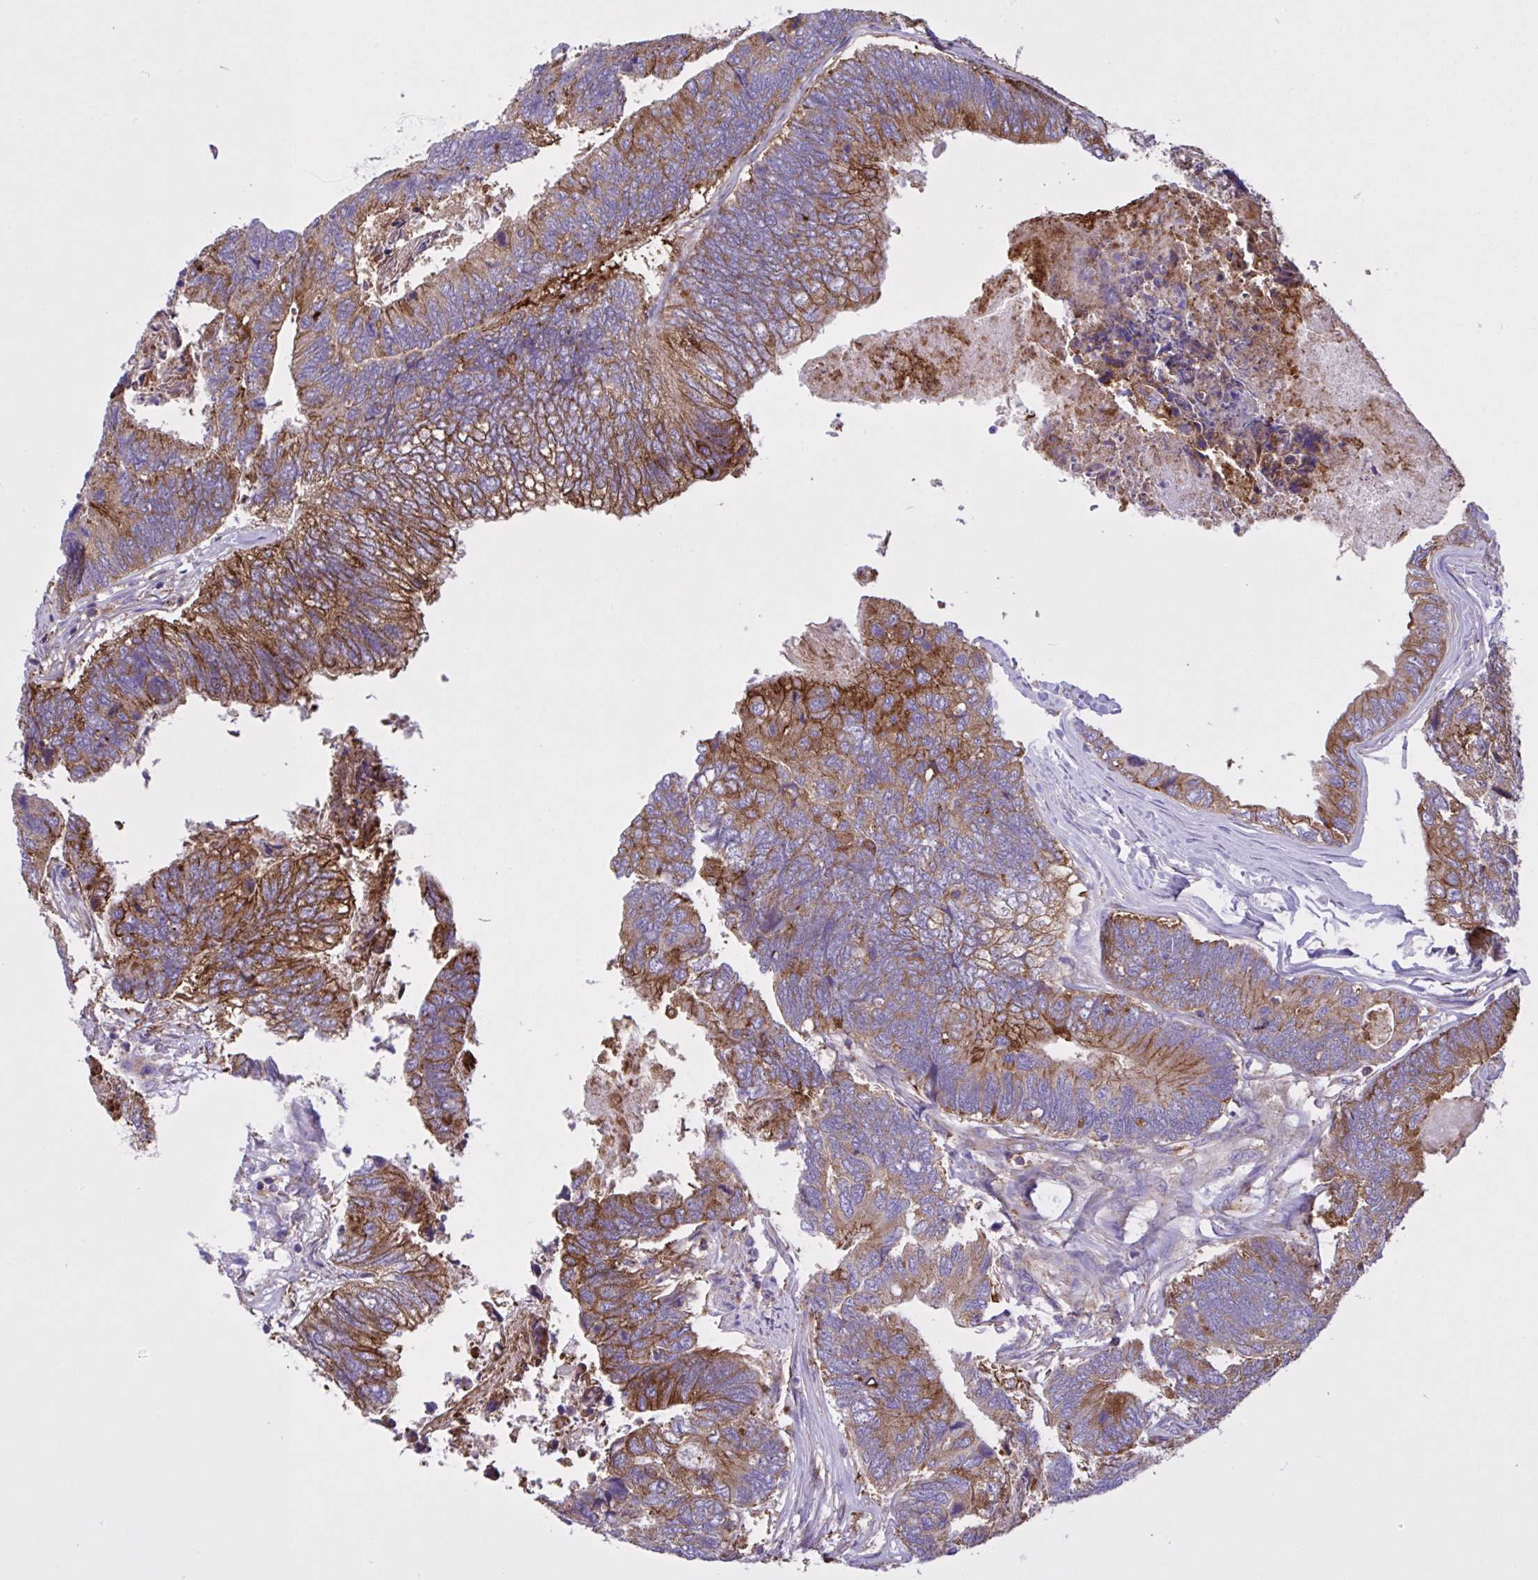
{"staining": {"intensity": "strong", "quantity": "25%-75%", "location": "cytoplasmic/membranous"}, "tissue": "colorectal cancer", "cell_type": "Tumor cells", "image_type": "cancer", "snomed": [{"axis": "morphology", "description": "Adenocarcinoma, NOS"}, {"axis": "topography", "description": "Colon"}], "caption": "Protein expression by immunohistochemistry (IHC) exhibits strong cytoplasmic/membranous staining in approximately 25%-75% of tumor cells in colorectal cancer. (Brightfield microscopy of DAB IHC at high magnification).", "gene": "OR51M1", "patient": {"sex": "female", "age": 67}}